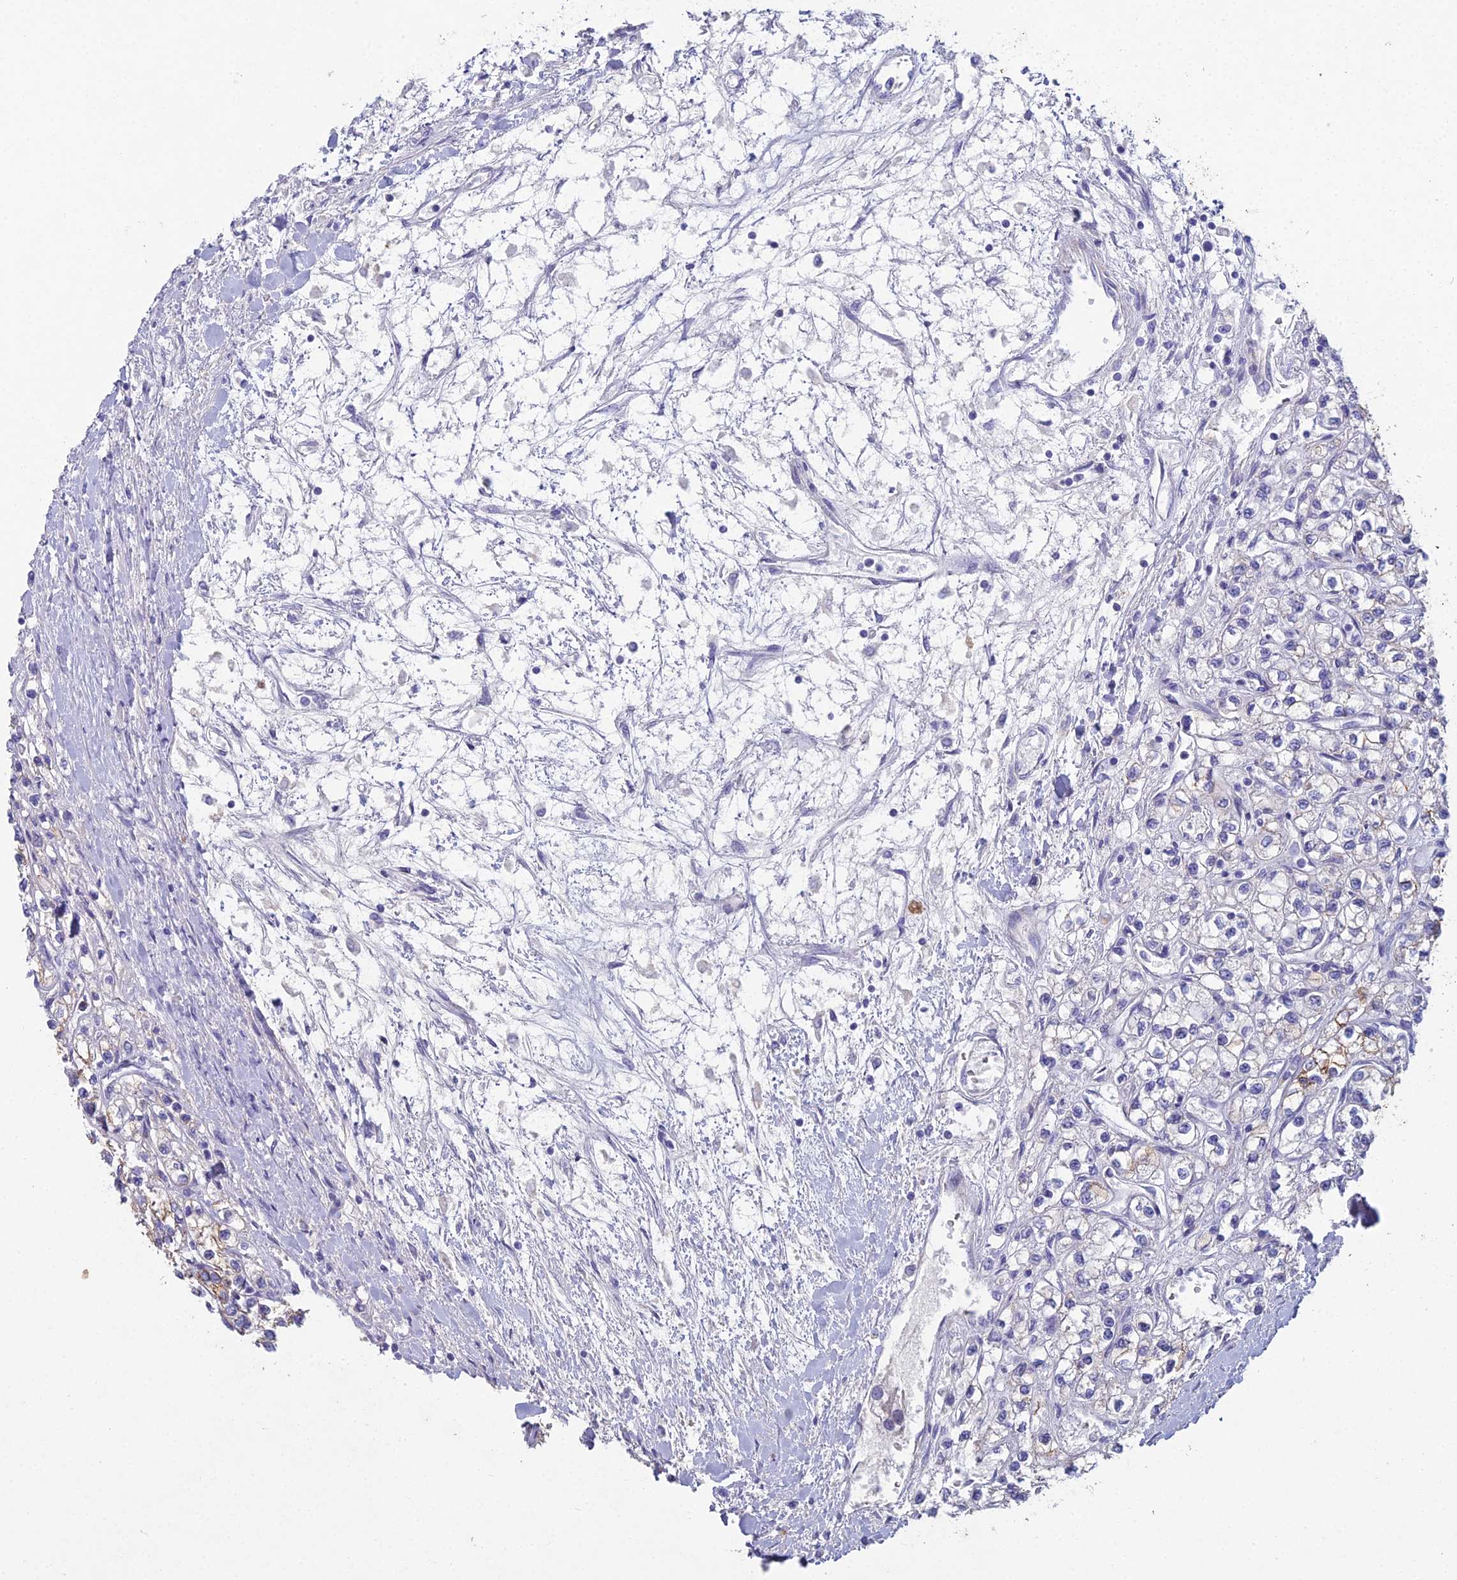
{"staining": {"intensity": "negative", "quantity": "none", "location": "none"}, "tissue": "renal cancer", "cell_type": "Tumor cells", "image_type": "cancer", "snomed": [{"axis": "morphology", "description": "Adenocarcinoma, NOS"}, {"axis": "topography", "description": "Kidney"}], "caption": "Renal cancer (adenocarcinoma) stained for a protein using immunohistochemistry shows no expression tumor cells.", "gene": "NCAM1", "patient": {"sex": "male", "age": 80}}